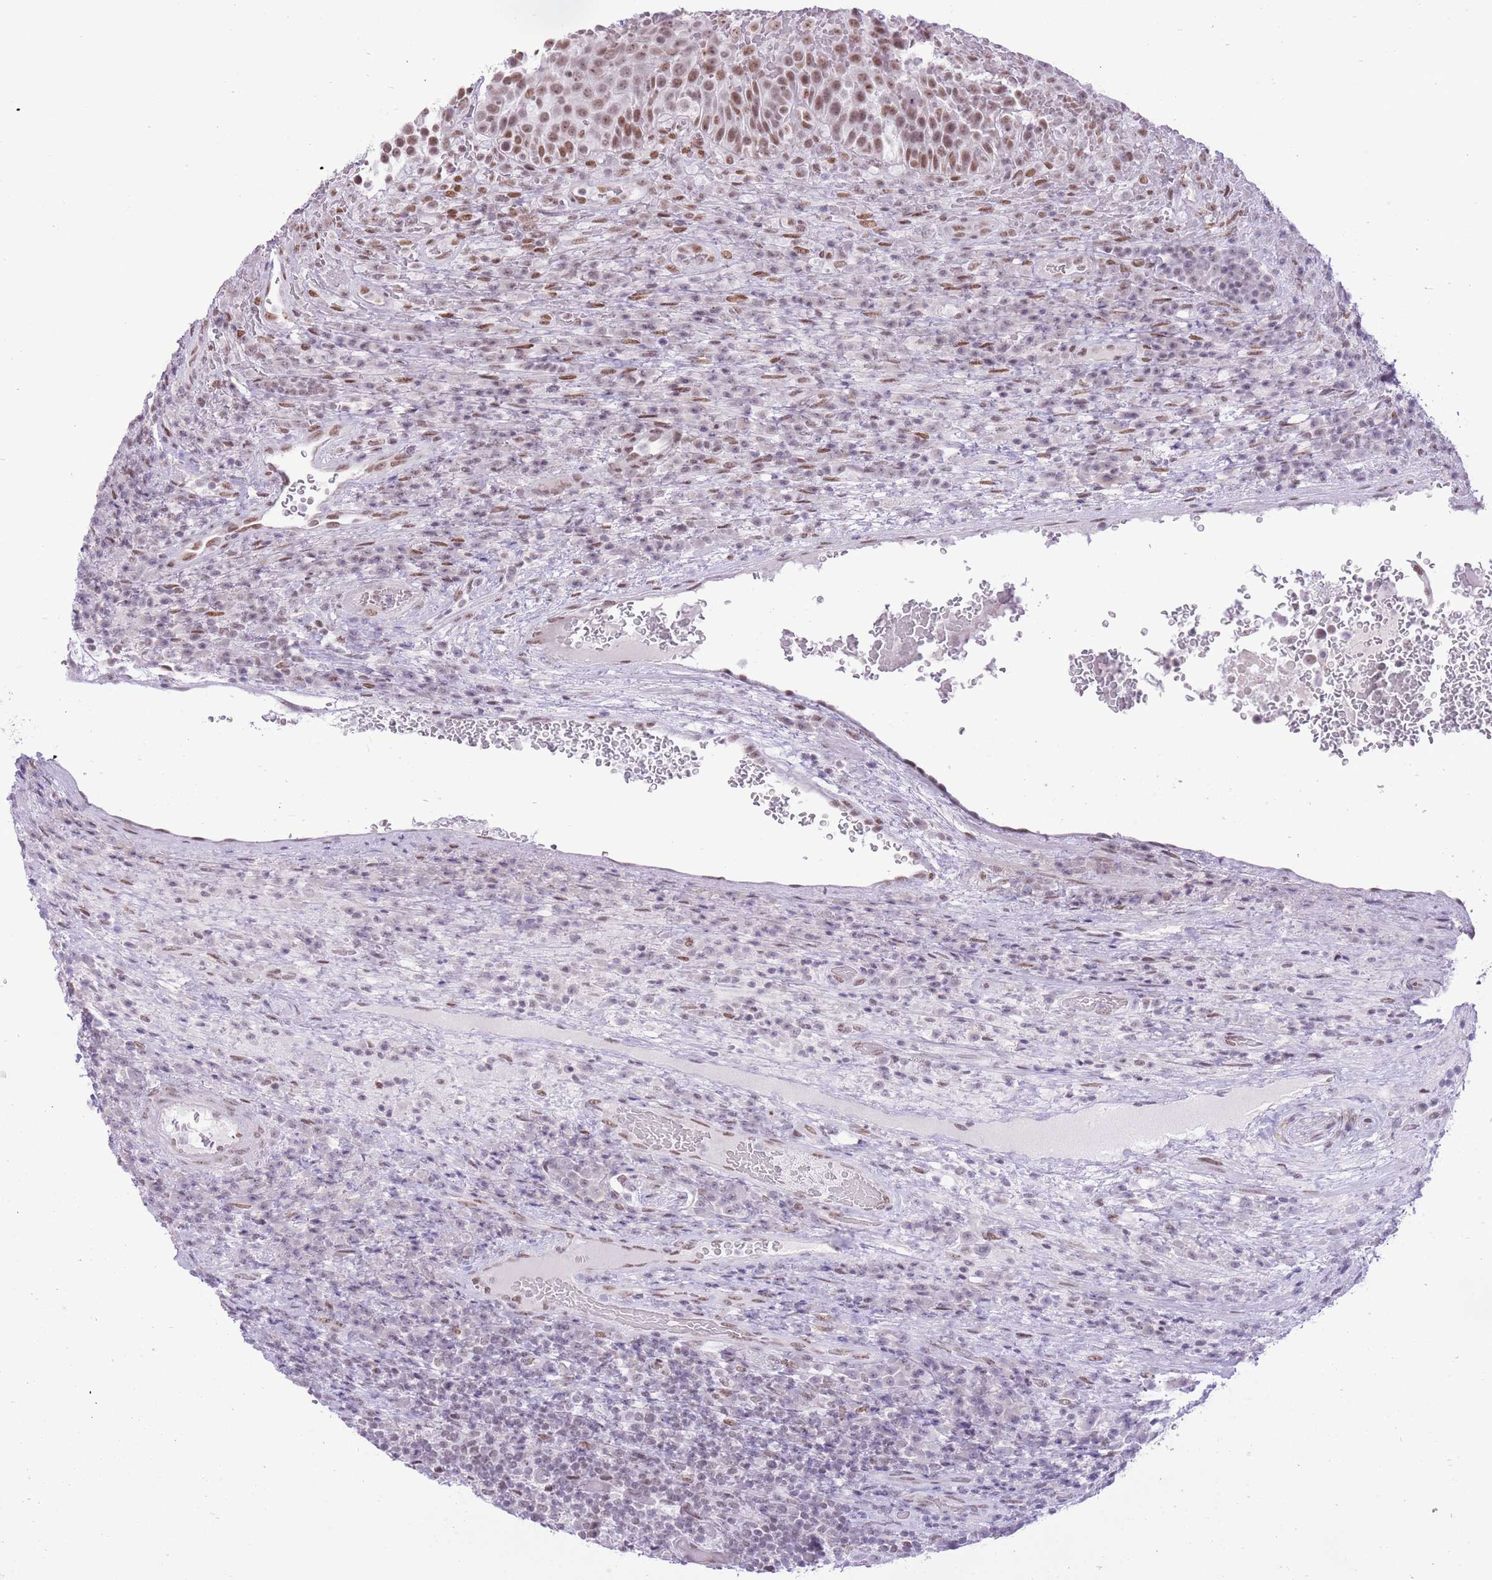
{"staining": {"intensity": "moderate", "quantity": ">75%", "location": "nuclear"}, "tissue": "urothelial cancer", "cell_type": "Tumor cells", "image_type": "cancer", "snomed": [{"axis": "morphology", "description": "Urothelial carcinoma, High grade"}, {"axis": "topography", "description": "Urinary bladder"}], "caption": "Approximately >75% of tumor cells in human urothelial cancer demonstrate moderate nuclear protein expression as visualized by brown immunohistochemical staining.", "gene": "ZBED5", "patient": {"sex": "female", "age": 63}}